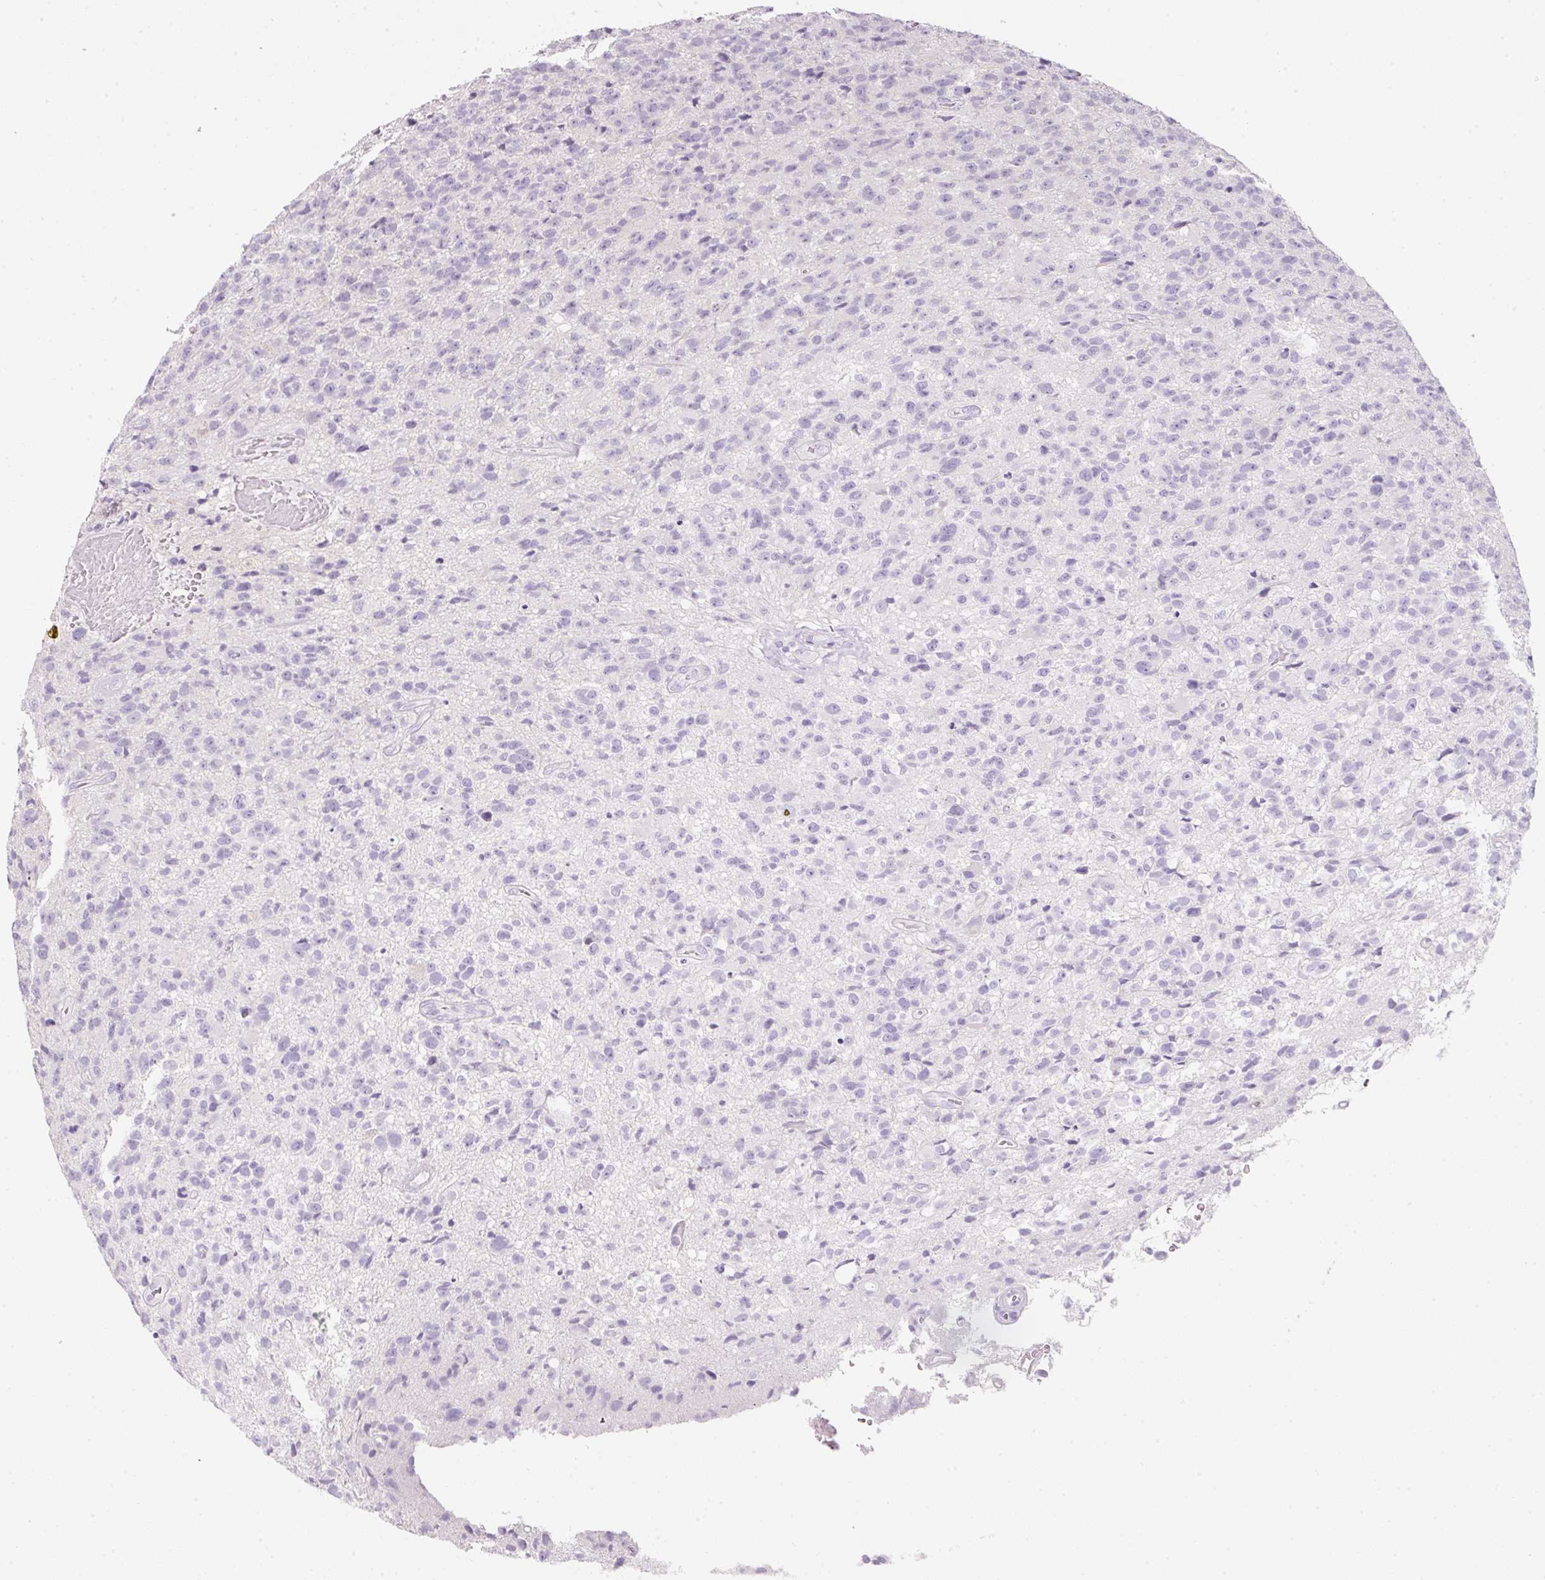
{"staining": {"intensity": "negative", "quantity": "none", "location": "none"}, "tissue": "glioma", "cell_type": "Tumor cells", "image_type": "cancer", "snomed": [{"axis": "morphology", "description": "Glioma, malignant, High grade"}, {"axis": "topography", "description": "Brain"}], "caption": "Tumor cells show no significant positivity in malignant high-grade glioma.", "gene": "SLC2A2", "patient": {"sex": "male", "age": 76}}